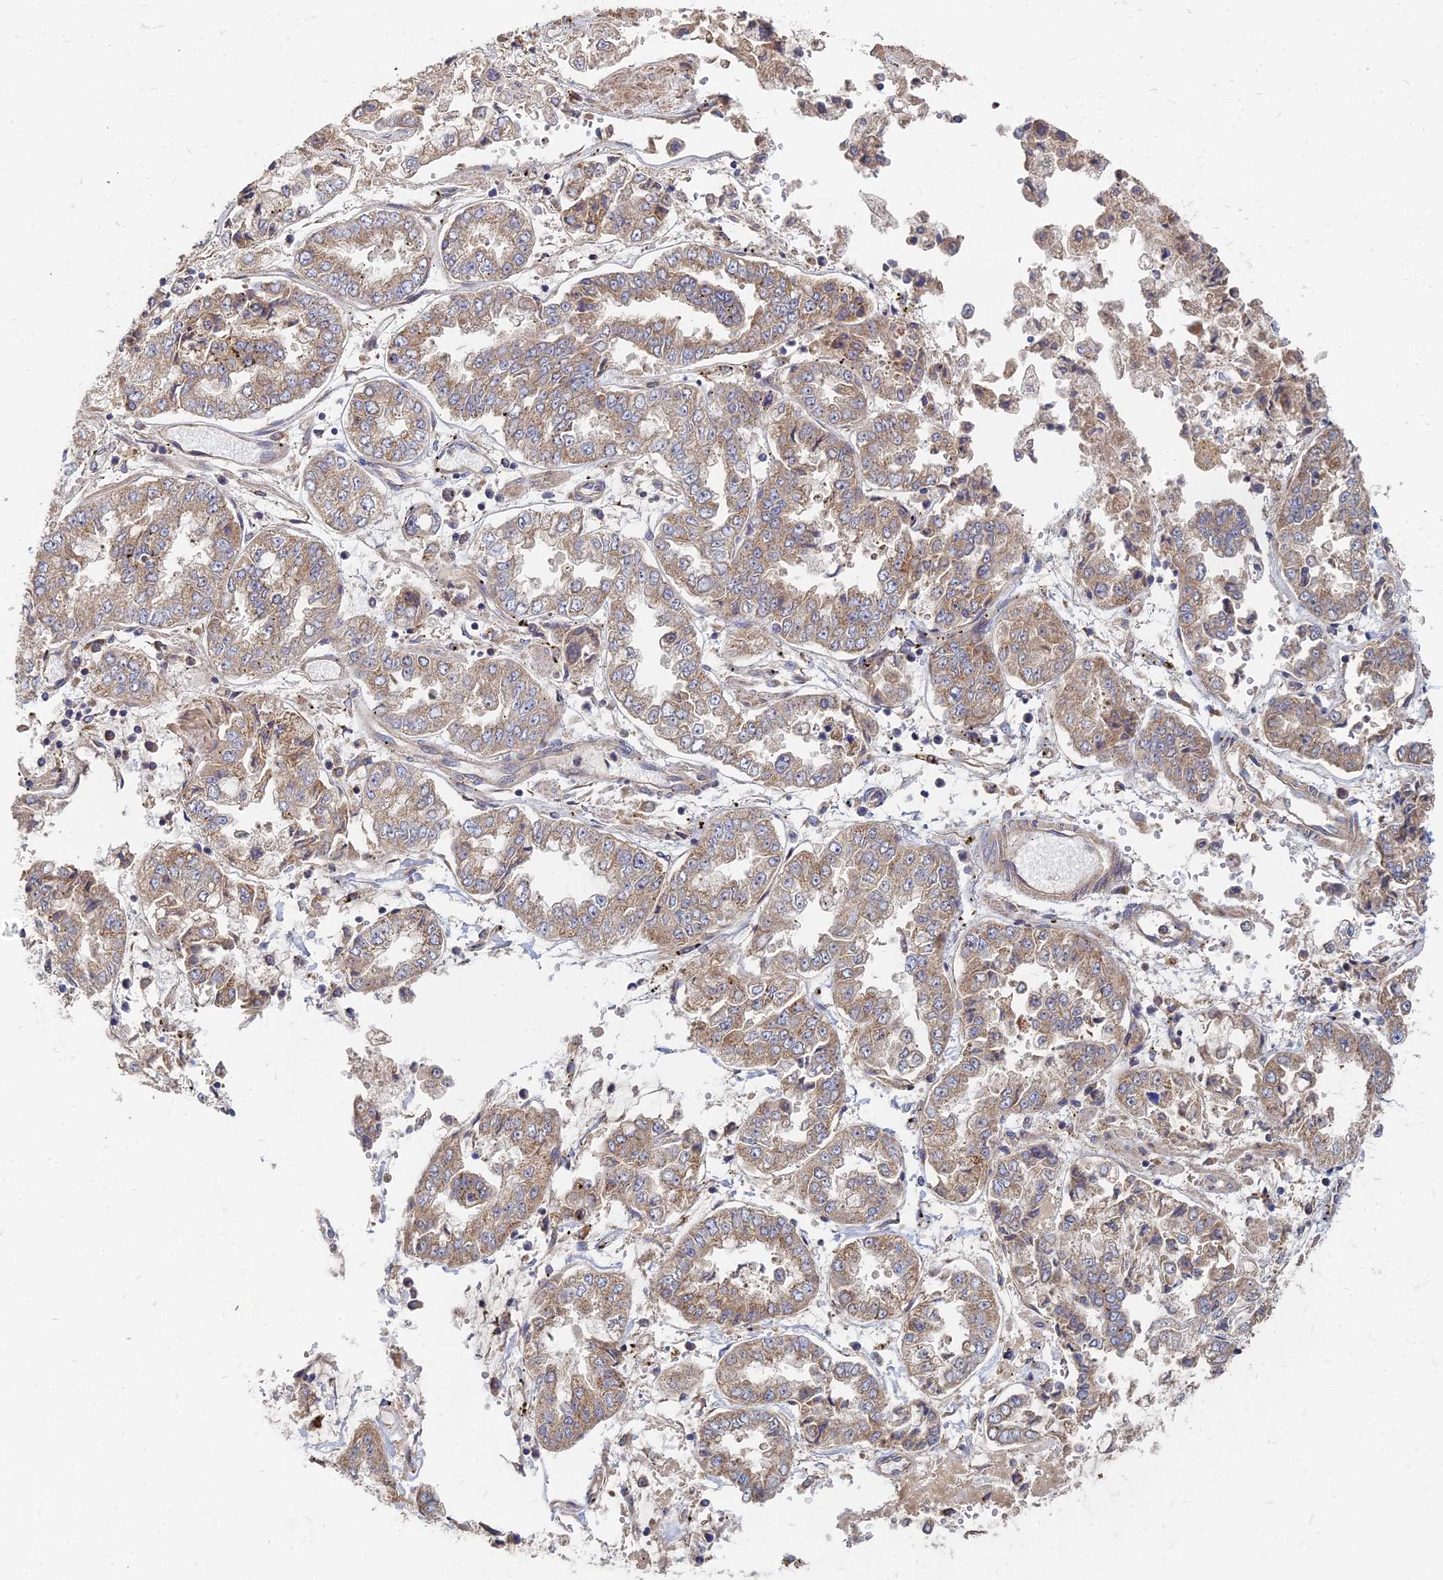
{"staining": {"intensity": "moderate", "quantity": "25%-75%", "location": "cytoplasmic/membranous"}, "tissue": "stomach cancer", "cell_type": "Tumor cells", "image_type": "cancer", "snomed": [{"axis": "morphology", "description": "Adenocarcinoma, NOS"}, {"axis": "topography", "description": "Stomach"}], "caption": "Immunohistochemistry (IHC) (DAB) staining of human stomach cancer shows moderate cytoplasmic/membranous protein staining in about 25%-75% of tumor cells. The protein is shown in brown color, while the nuclei are stained blue.", "gene": "CCZ1", "patient": {"sex": "male", "age": 76}}